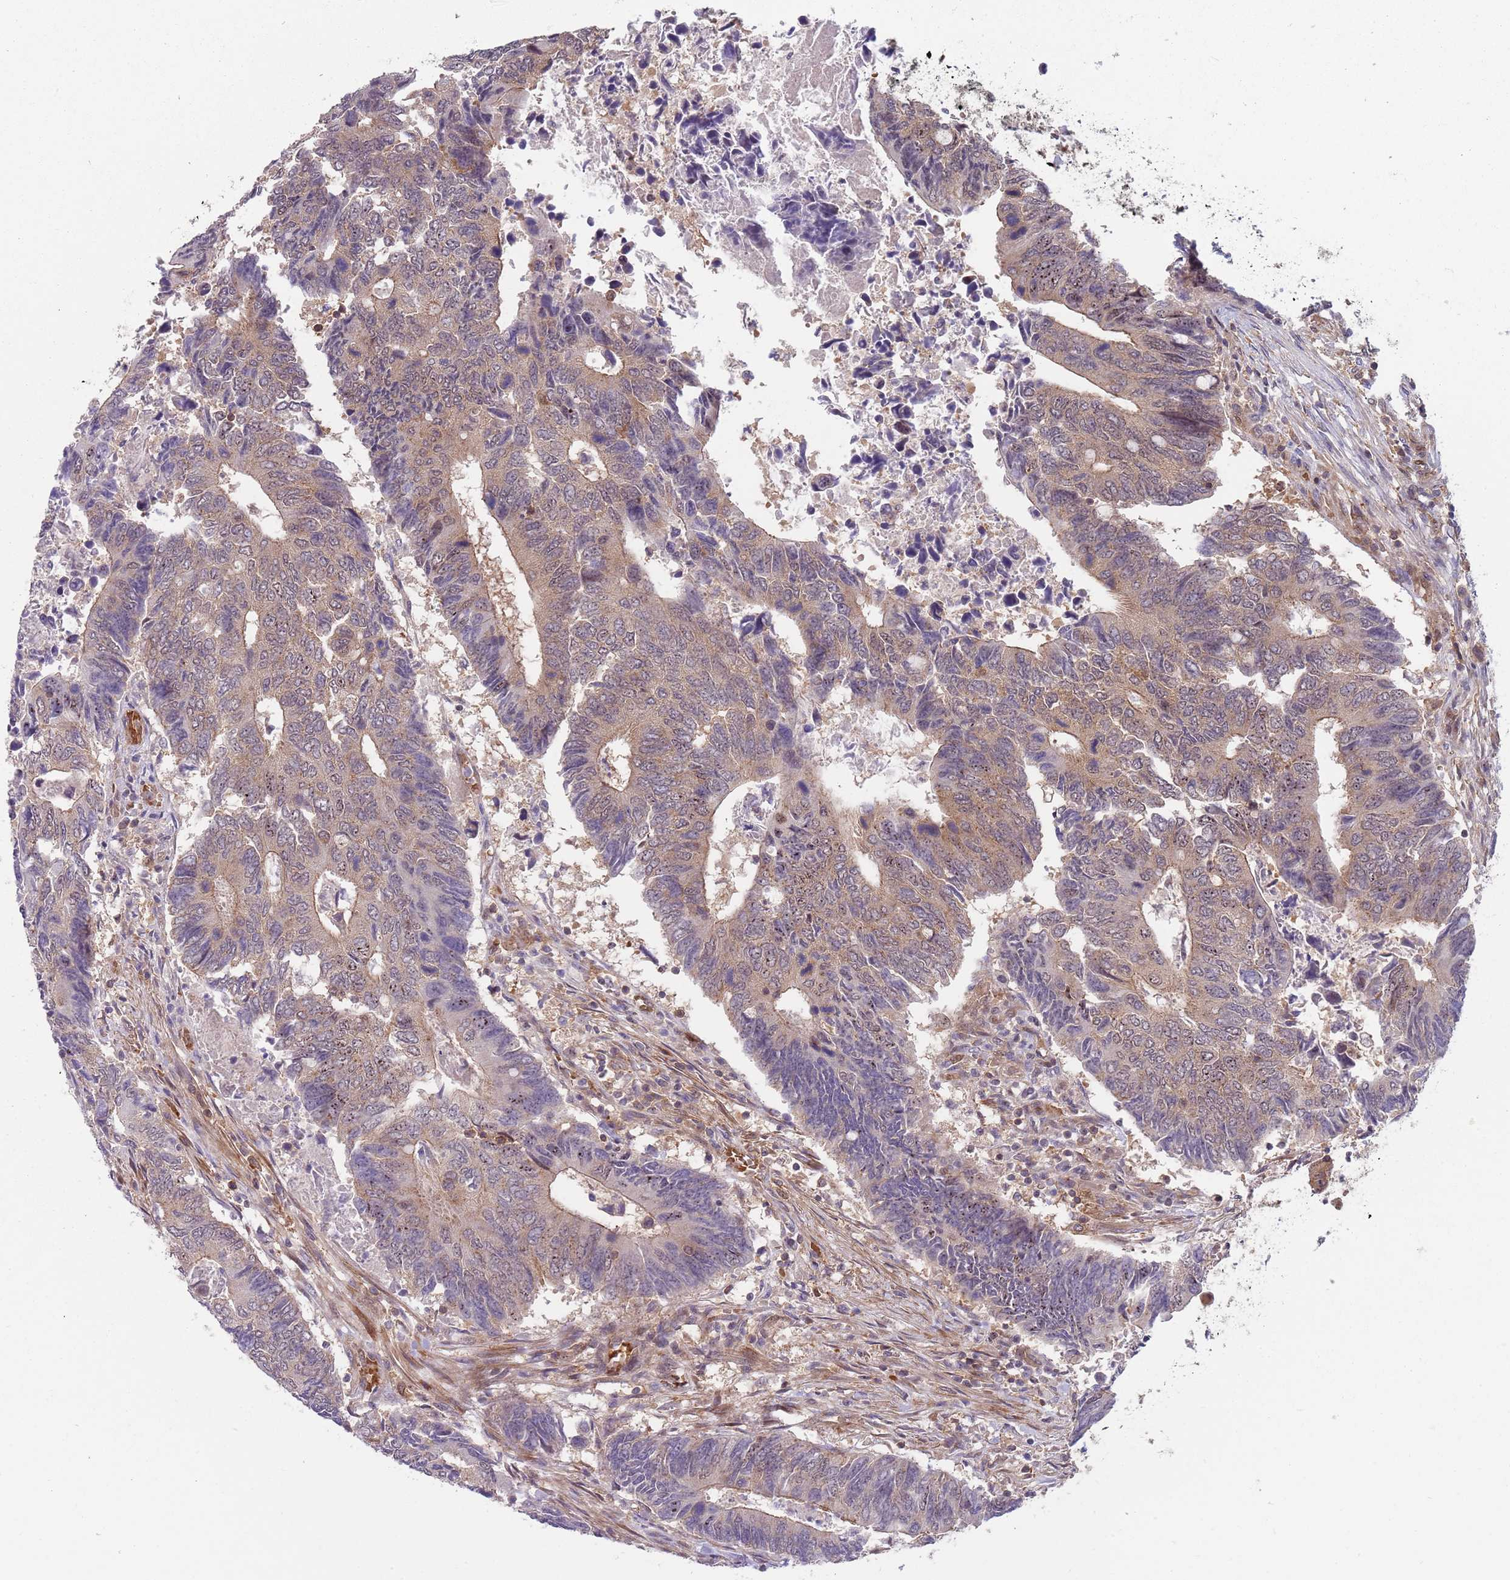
{"staining": {"intensity": "moderate", "quantity": "25%-75%", "location": "cytoplasmic/membranous,nuclear"}, "tissue": "colorectal cancer", "cell_type": "Tumor cells", "image_type": "cancer", "snomed": [{"axis": "morphology", "description": "Adenocarcinoma, NOS"}, {"axis": "topography", "description": "Colon"}], "caption": "Colorectal cancer (adenocarcinoma) was stained to show a protein in brown. There is medium levels of moderate cytoplasmic/membranous and nuclear positivity in approximately 25%-75% of tumor cells.", "gene": "GGA1", "patient": {"sex": "male", "age": 87}}